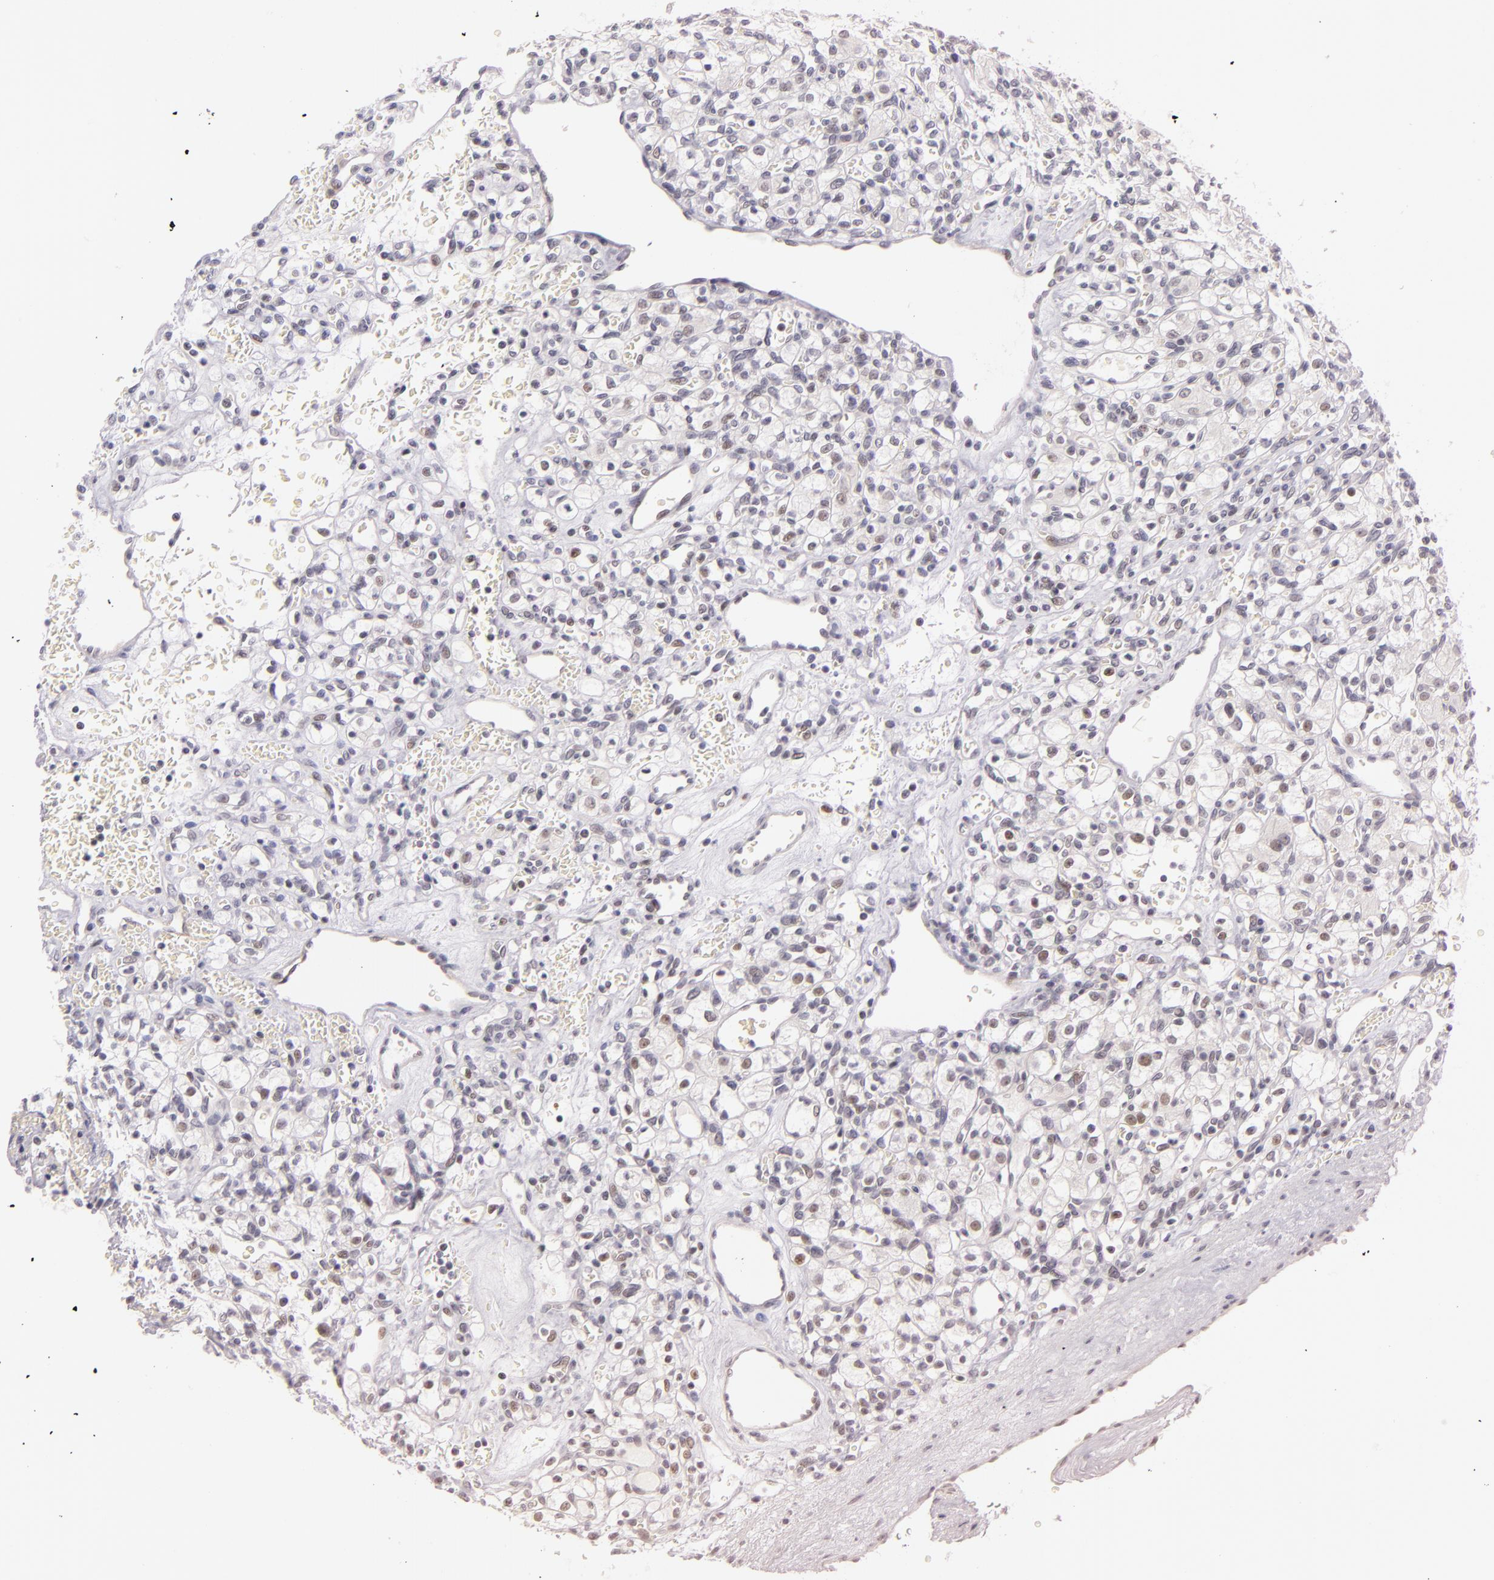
{"staining": {"intensity": "negative", "quantity": "none", "location": "none"}, "tissue": "renal cancer", "cell_type": "Tumor cells", "image_type": "cancer", "snomed": [{"axis": "morphology", "description": "Adenocarcinoma, NOS"}, {"axis": "topography", "description": "Kidney"}], "caption": "Immunohistochemical staining of renal cancer (adenocarcinoma) demonstrates no significant expression in tumor cells.", "gene": "BCL3", "patient": {"sex": "female", "age": 62}}